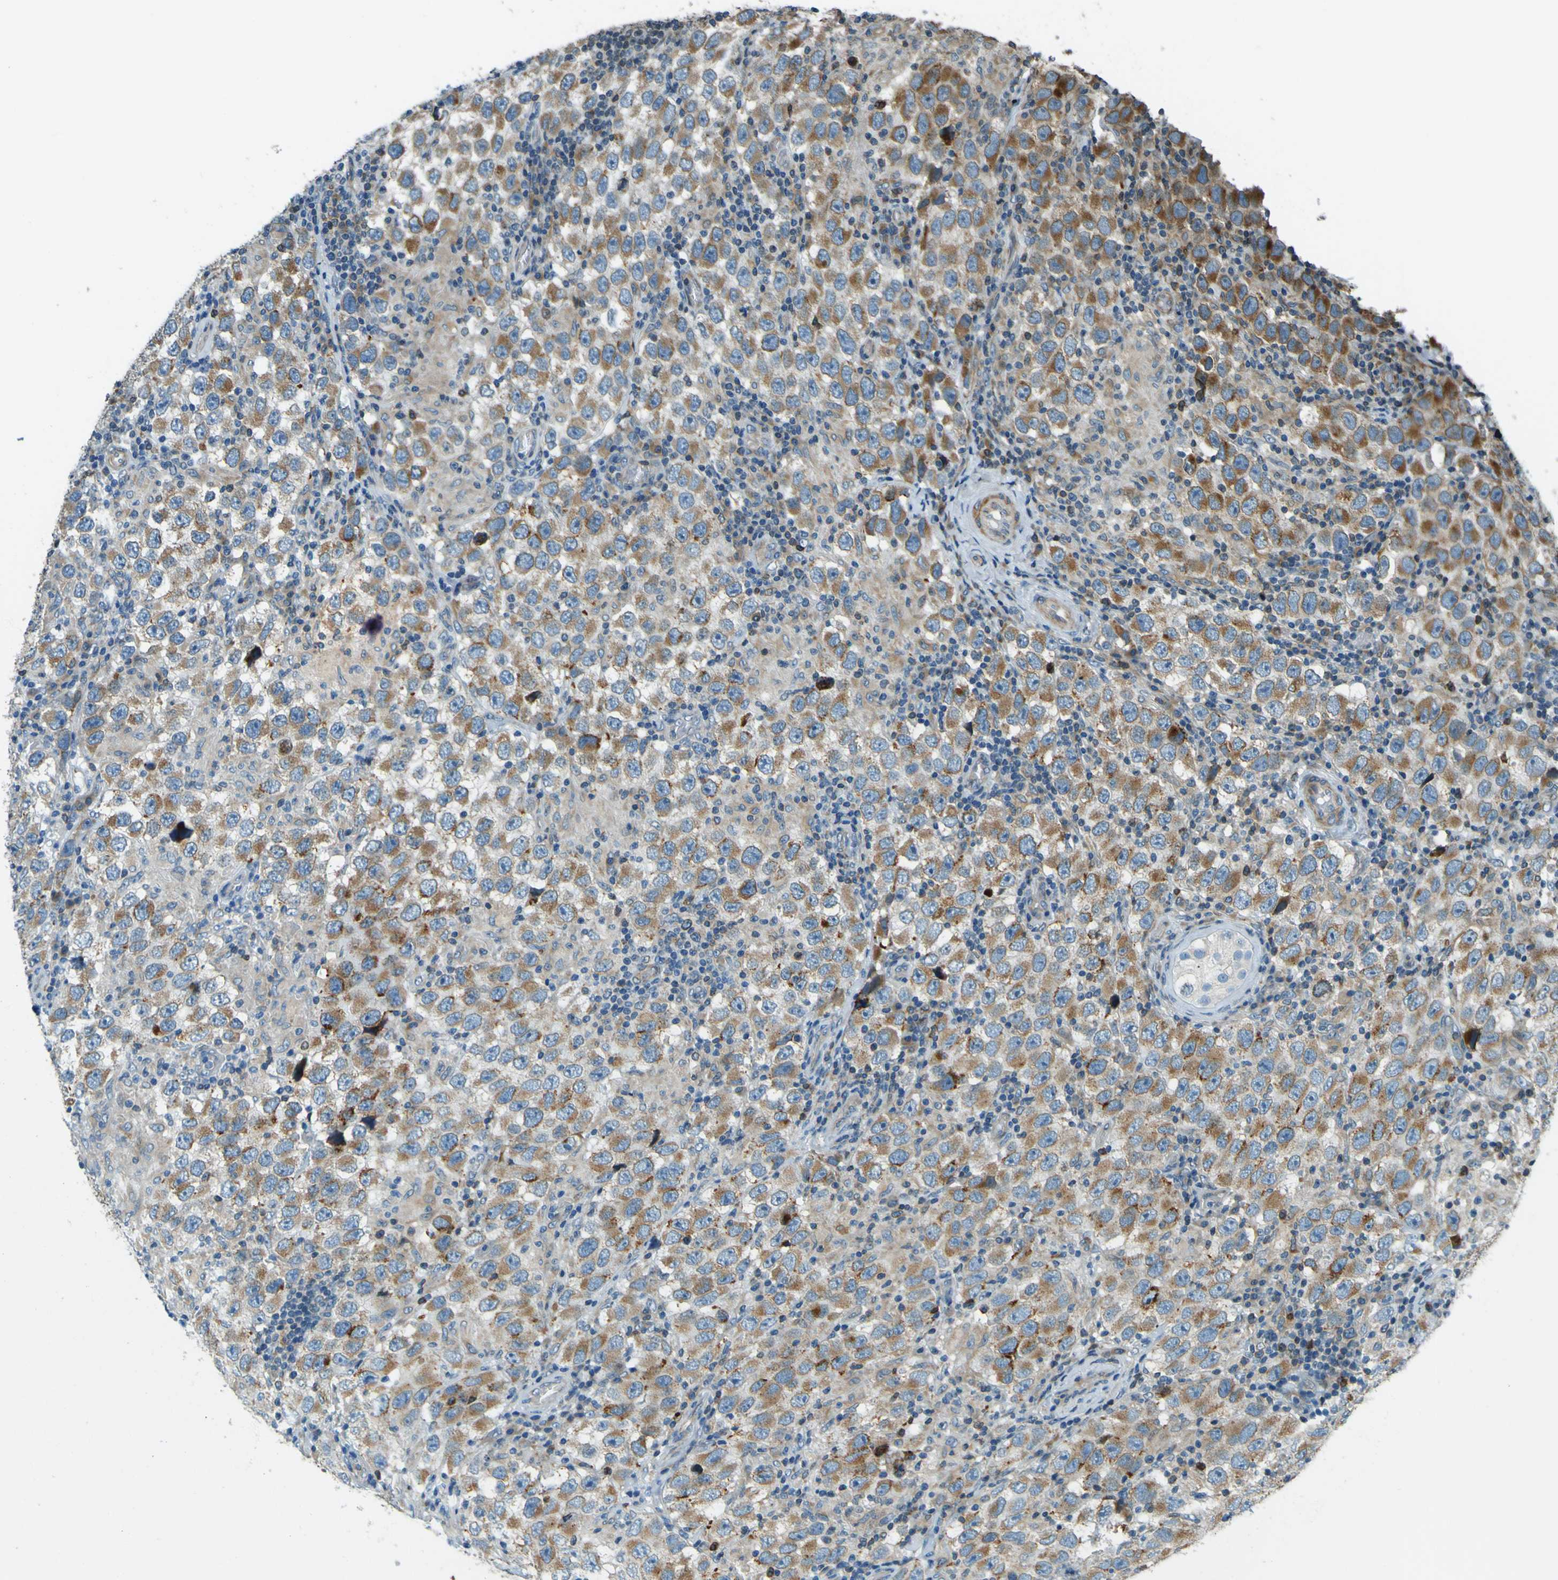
{"staining": {"intensity": "moderate", "quantity": ">75%", "location": "cytoplasmic/membranous"}, "tissue": "testis cancer", "cell_type": "Tumor cells", "image_type": "cancer", "snomed": [{"axis": "morphology", "description": "Carcinoma, Embryonal, NOS"}, {"axis": "topography", "description": "Testis"}], "caption": "Embryonal carcinoma (testis) tissue shows moderate cytoplasmic/membranous expression in approximately >75% of tumor cells, visualized by immunohistochemistry.", "gene": "LPCAT1", "patient": {"sex": "male", "age": 21}}